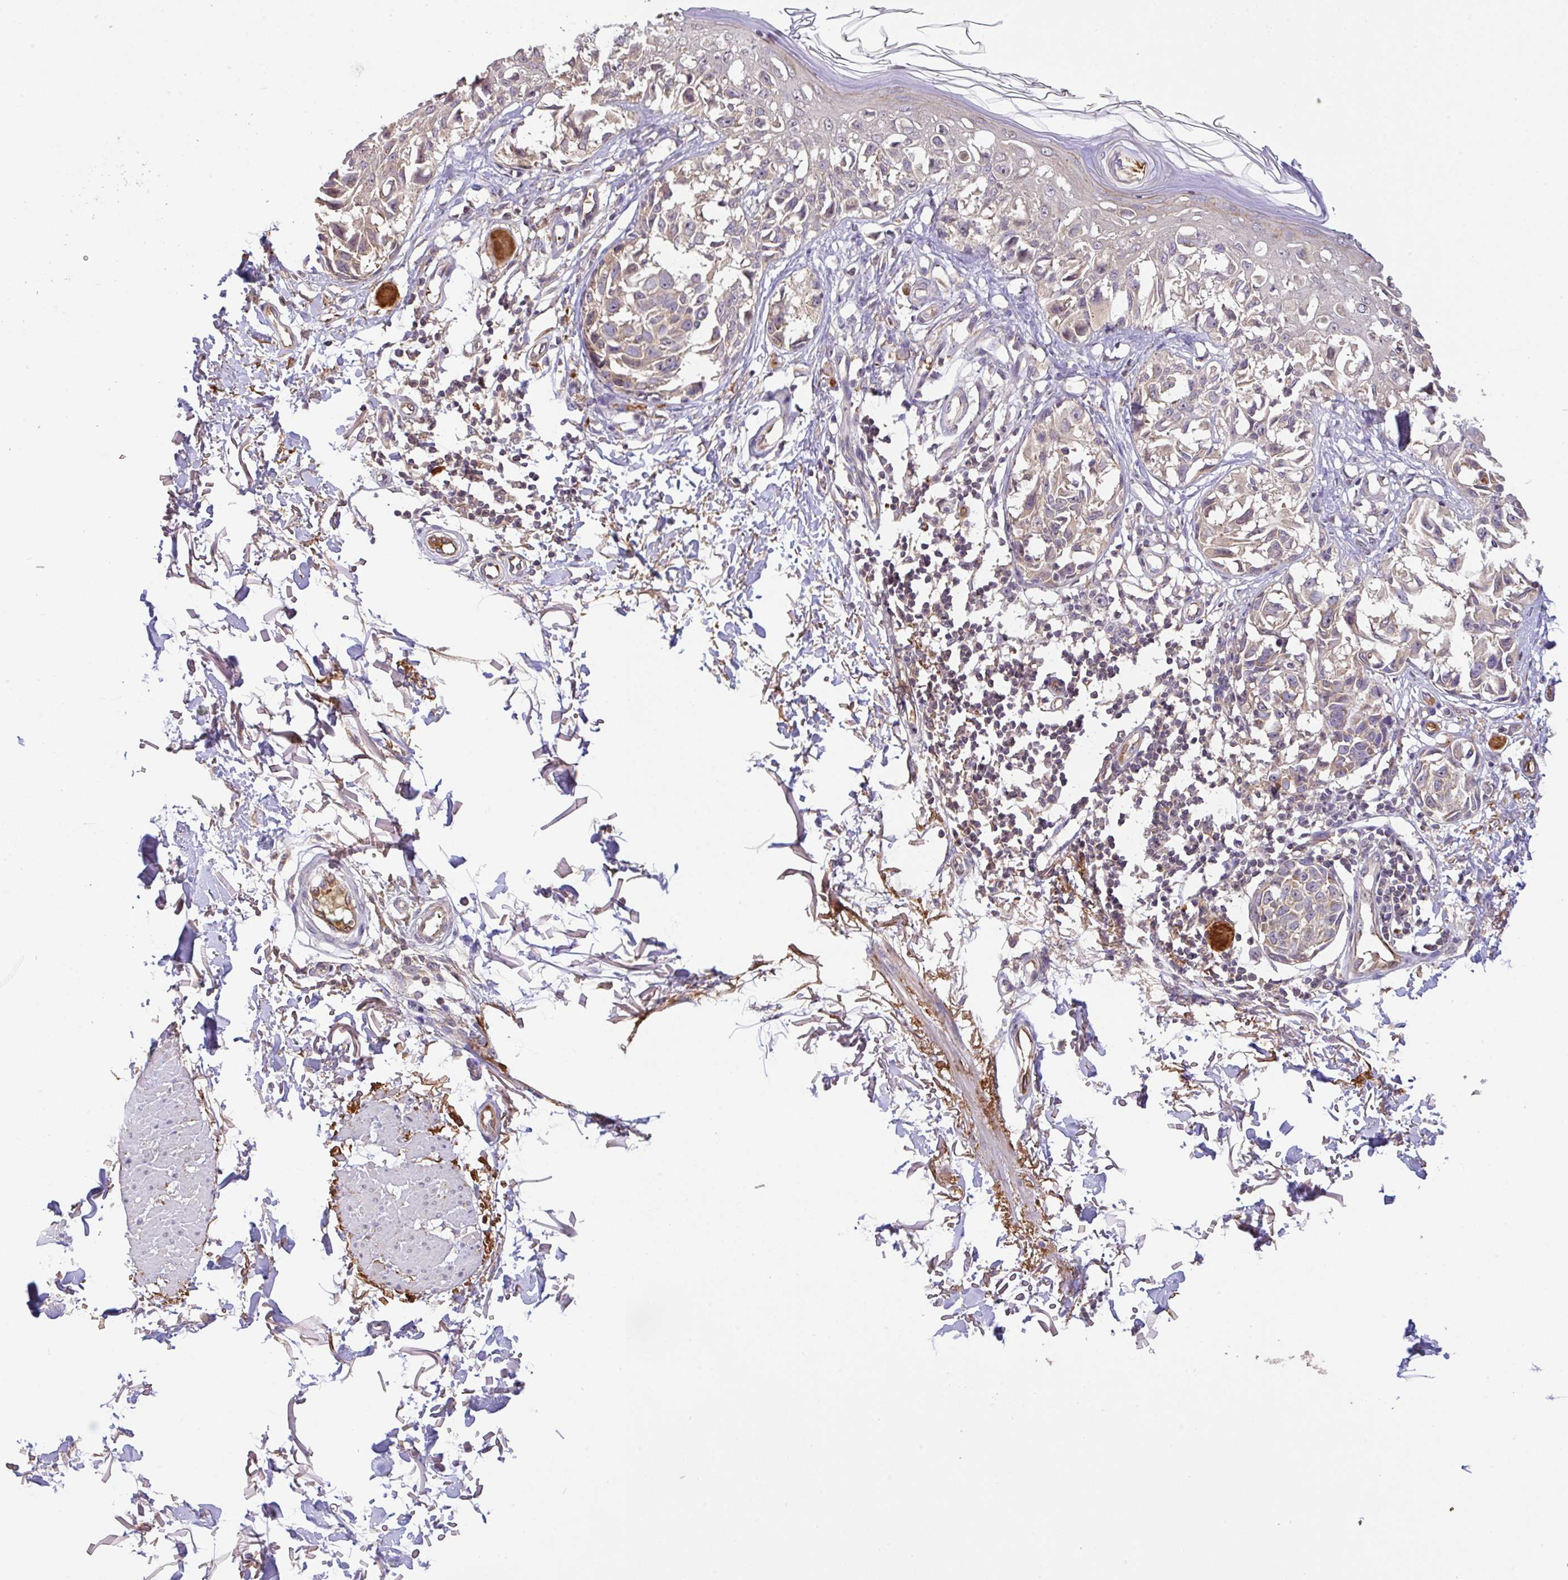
{"staining": {"intensity": "weak", "quantity": "<25%", "location": "cytoplasmic/membranous"}, "tissue": "melanoma", "cell_type": "Tumor cells", "image_type": "cancer", "snomed": [{"axis": "morphology", "description": "Malignant melanoma, NOS"}, {"axis": "topography", "description": "Skin"}], "caption": "There is no significant staining in tumor cells of malignant melanoma. (Immunohistochemistry (ihc), brightfield microscopy, high magnification).", "gene": "C1QTNF9B", "patient": {"sex": "male", "age": 73}}